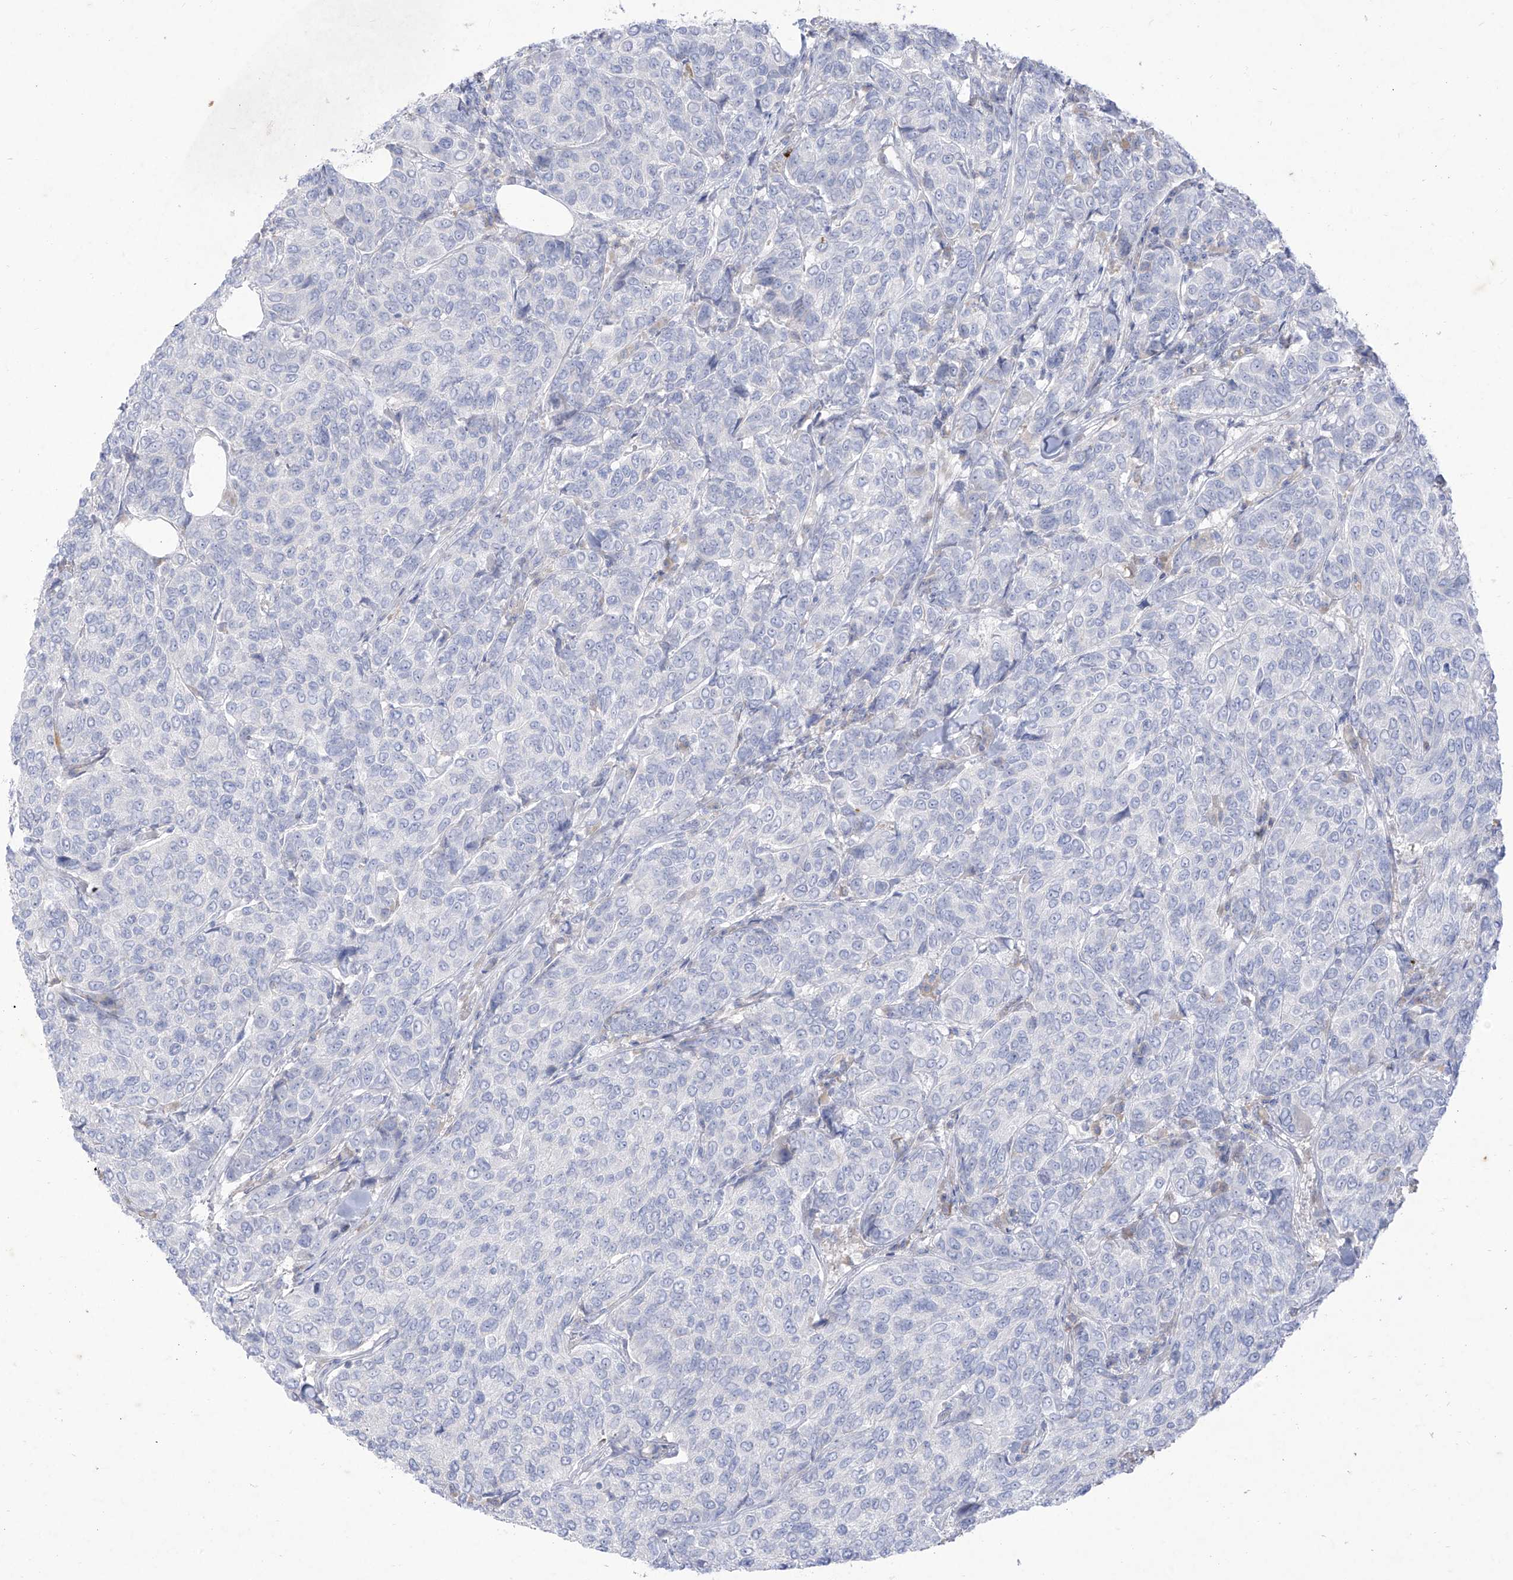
{"staining": {"intensity": "negative", "quantity": "none", "location": "none"}, "tissue": "breast cancer", "cell_type": "Tumor cells", "image_type": "cancer", "snomed": [{"axis": "morphology", "description": "Duct carcinoma"}, {"axis": "topography", "description": "Breast"}], "caption": "DAB (3,3'-diaminobenzidine) immunohistochemical staining of breast intraductal carcinoma displays no significant expression in tumor cells. (Stains: DAB (3,3'-diaminobenzidine) IHC with hematoxylin counter stain, Microscopy: brightfield microscopy at high magnification).", "gene": "TGM4", "patient": {"sex": "female", "age": 55}}